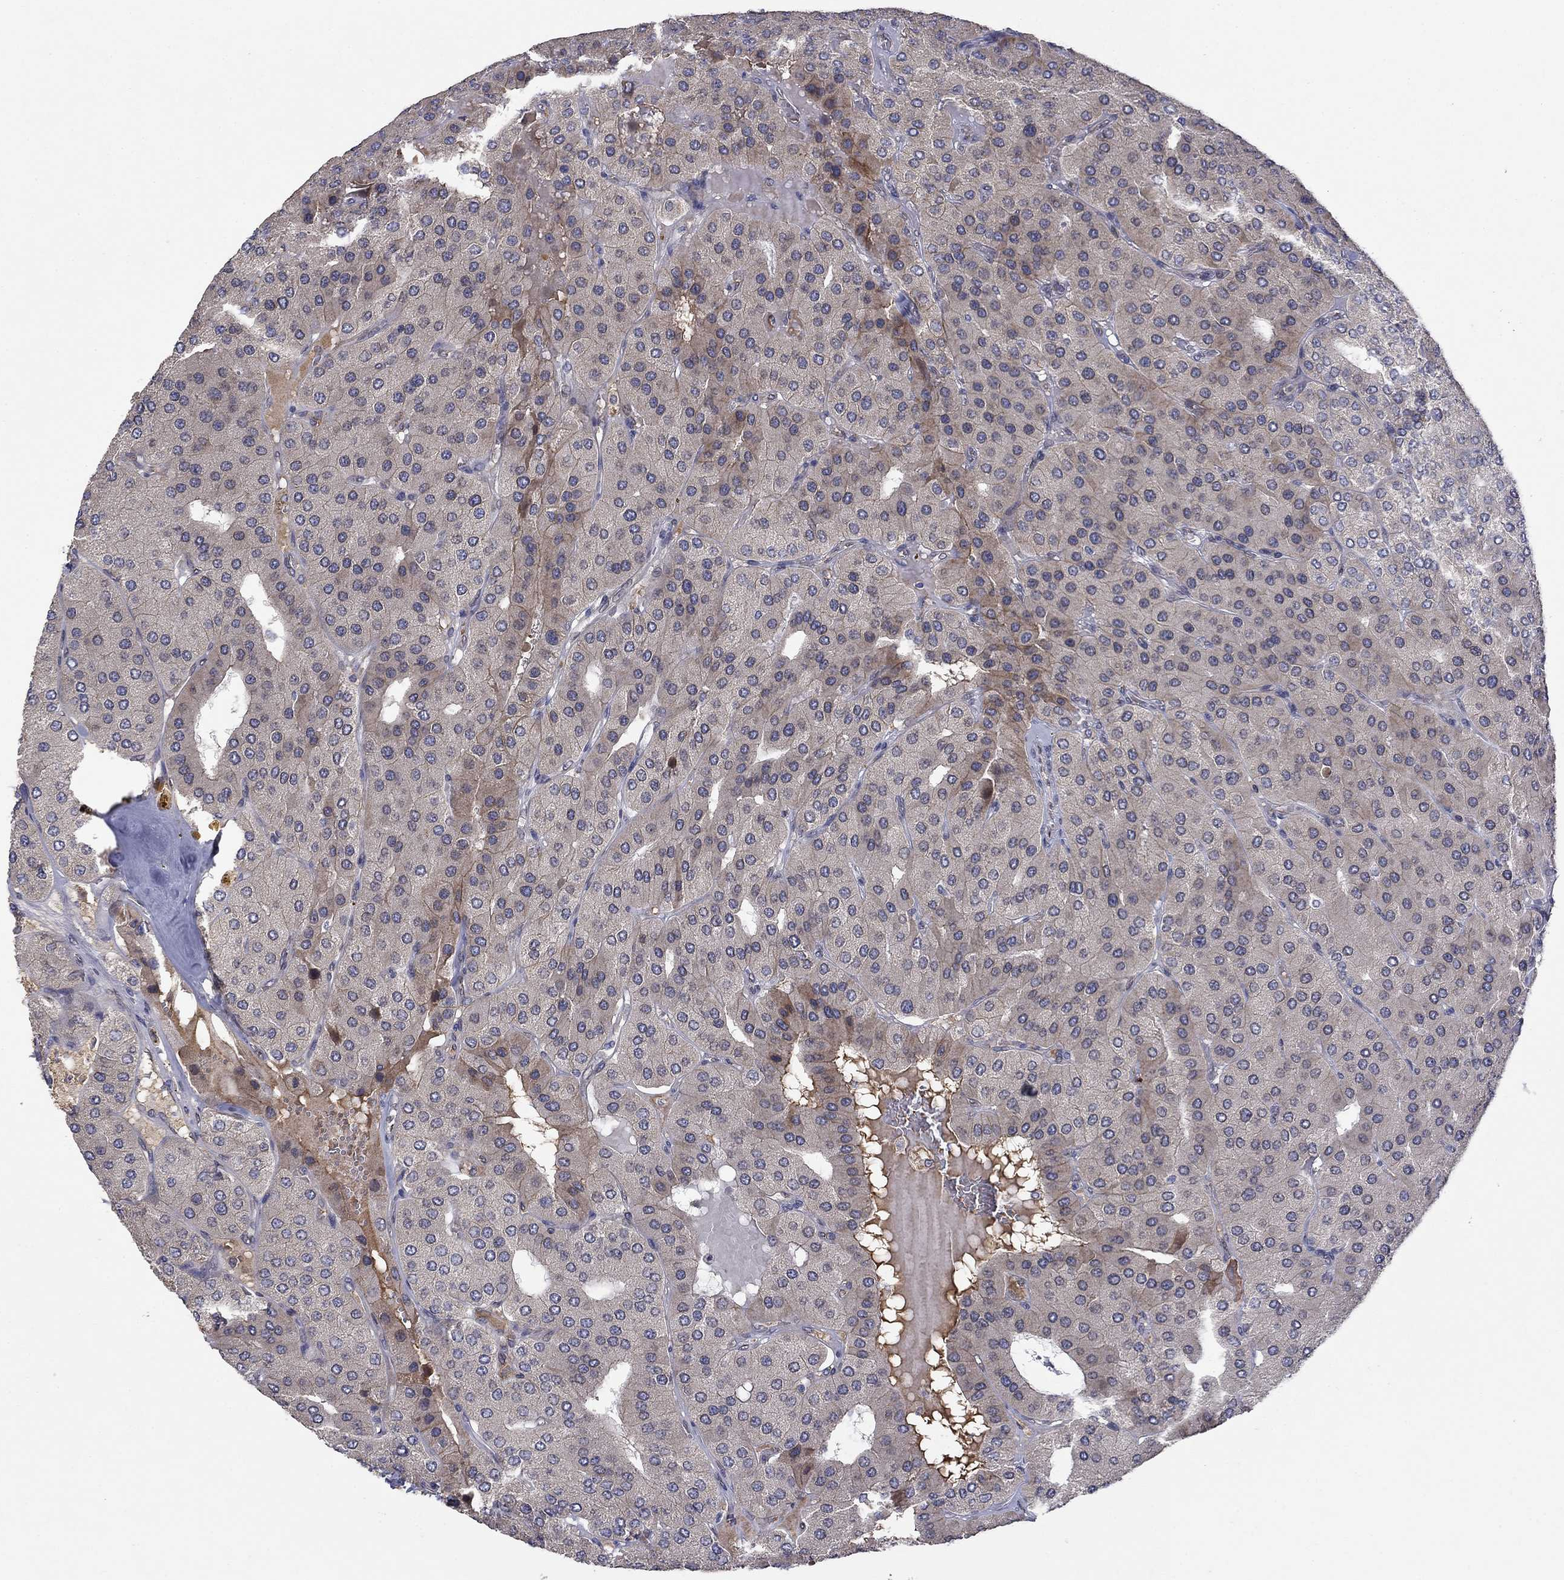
{"staining": {"intensity": "weak", "quantity": "<25%", "location": "cytoplasmic/membranous"}, "tissue": "parathyroid gland", "cell_type": "Glandular cells", "image_type": "normal", "snomed": [{"axis": "morphology", "description": "Normal tissue, NOS"}, {"axis": "morphology", "description": "Adenoma, NOS"}, {"axis": "topography", "description": "Parathyroid gland"}], "caption": "Immunohistochemical staining of benign parathyroid gland demonstrates no significant positivity in glandular cells. The staining is performed using DAB brown chromogen with nuclei counter-stained in using hematoxylin.", "gene": "EMC9", "patient": {"sex": "female", "age": 86}}